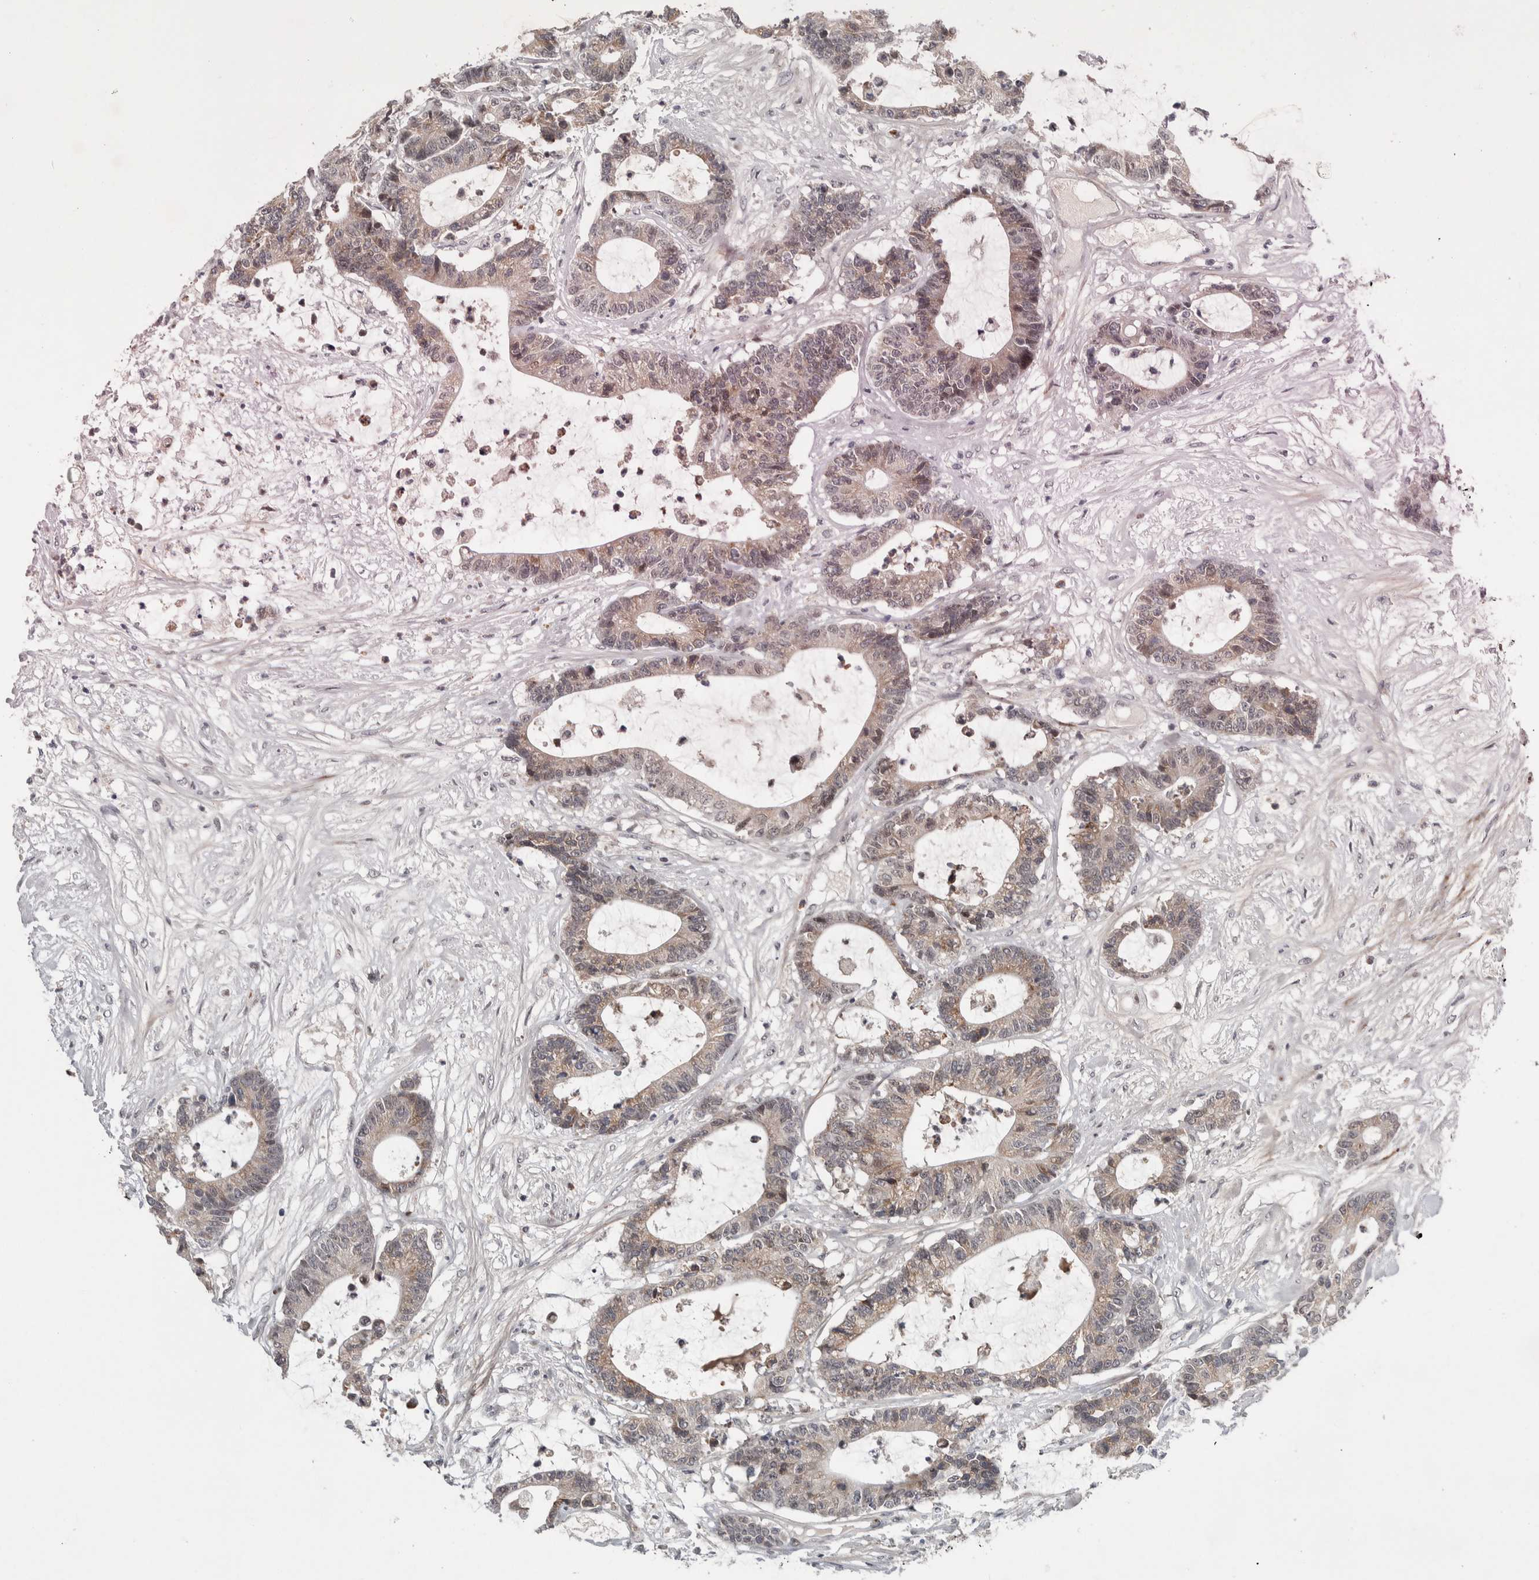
{"staining": {"intensity": "weak", "quantity": "25%-75%", "location": "cytoplasmic/membranous,nuclear"}, "tissue": "colorectal cancer", "cell_type": "Tumor cells", "image_type": "cancer", "snomed": [{"axis": "morphology", "description": "Adenocarcinoma, NOS"}, {"axis": "topography", "description": "Colon"}], "caption": "Weak cytoplasmic/membranous and nuclear staining is present in about 25%-75% of tumor cells in adenocarcinoma (colorectal).", "gene": "ASPN", "patient": {"sex": "female", "age": 84}}